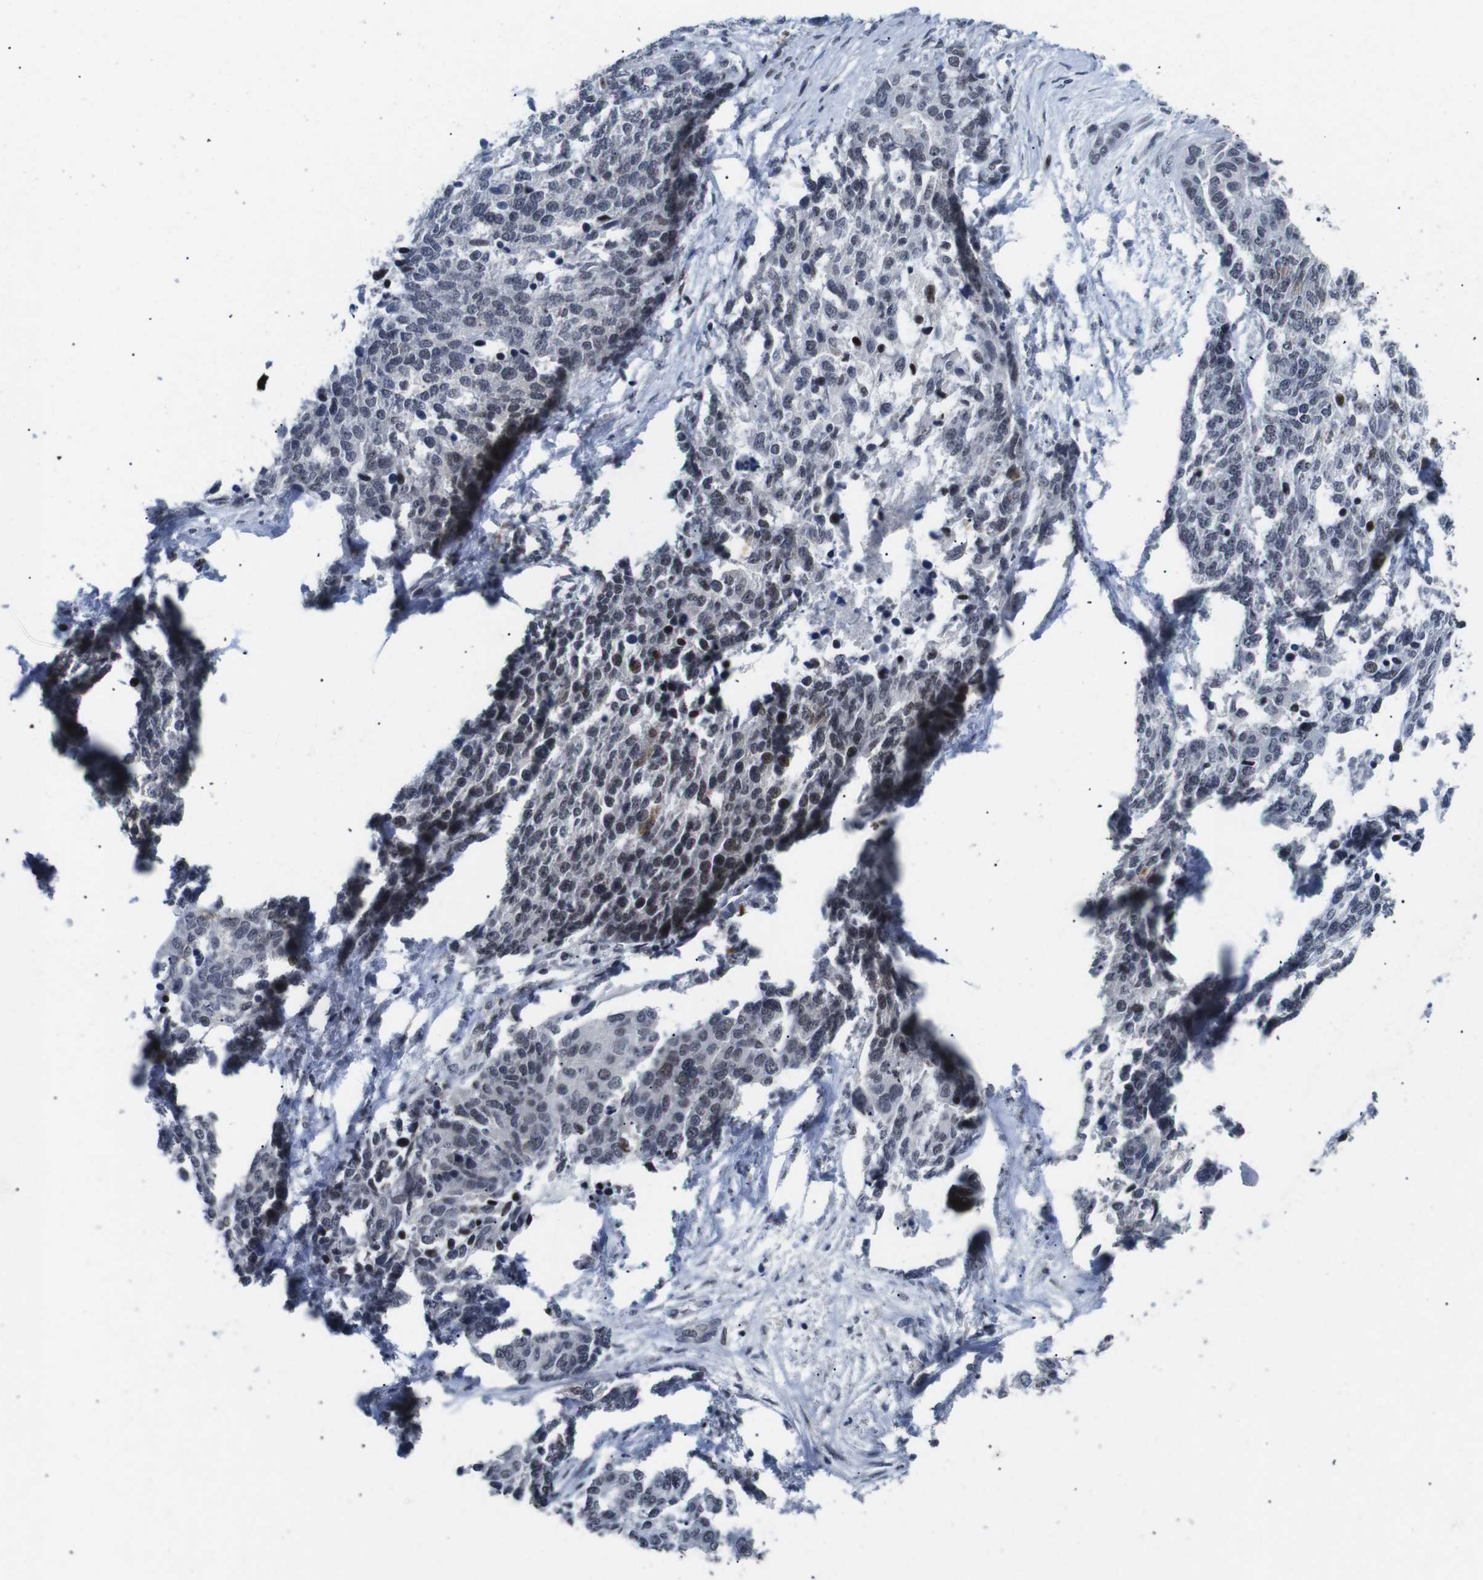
{"staining": {"intensity": "weak", "quantity": "25%-75%", "location": "nuclear"}, "tissue": "ovarian cancer", "cell_type": "Tumor cells", "image_type": "cancer", "snomed": [{"axis": "morphology", "description": "Cystadenocarcinoma, serous, NOS"}, {"axis": "topography", "description": "Ovary"}], "caption": "IHC of ovarian serous cystadenocarcinoma demonstrates low levels of weak nuclear positivity in about 25%-75% of tumor cells. (DAB (3,3'-diaminobenzidine) = brown stain, brightfield microscopy at high magnification).", "gene": "EIF4G1", "patient": {"sex": "female", "age": 44}}